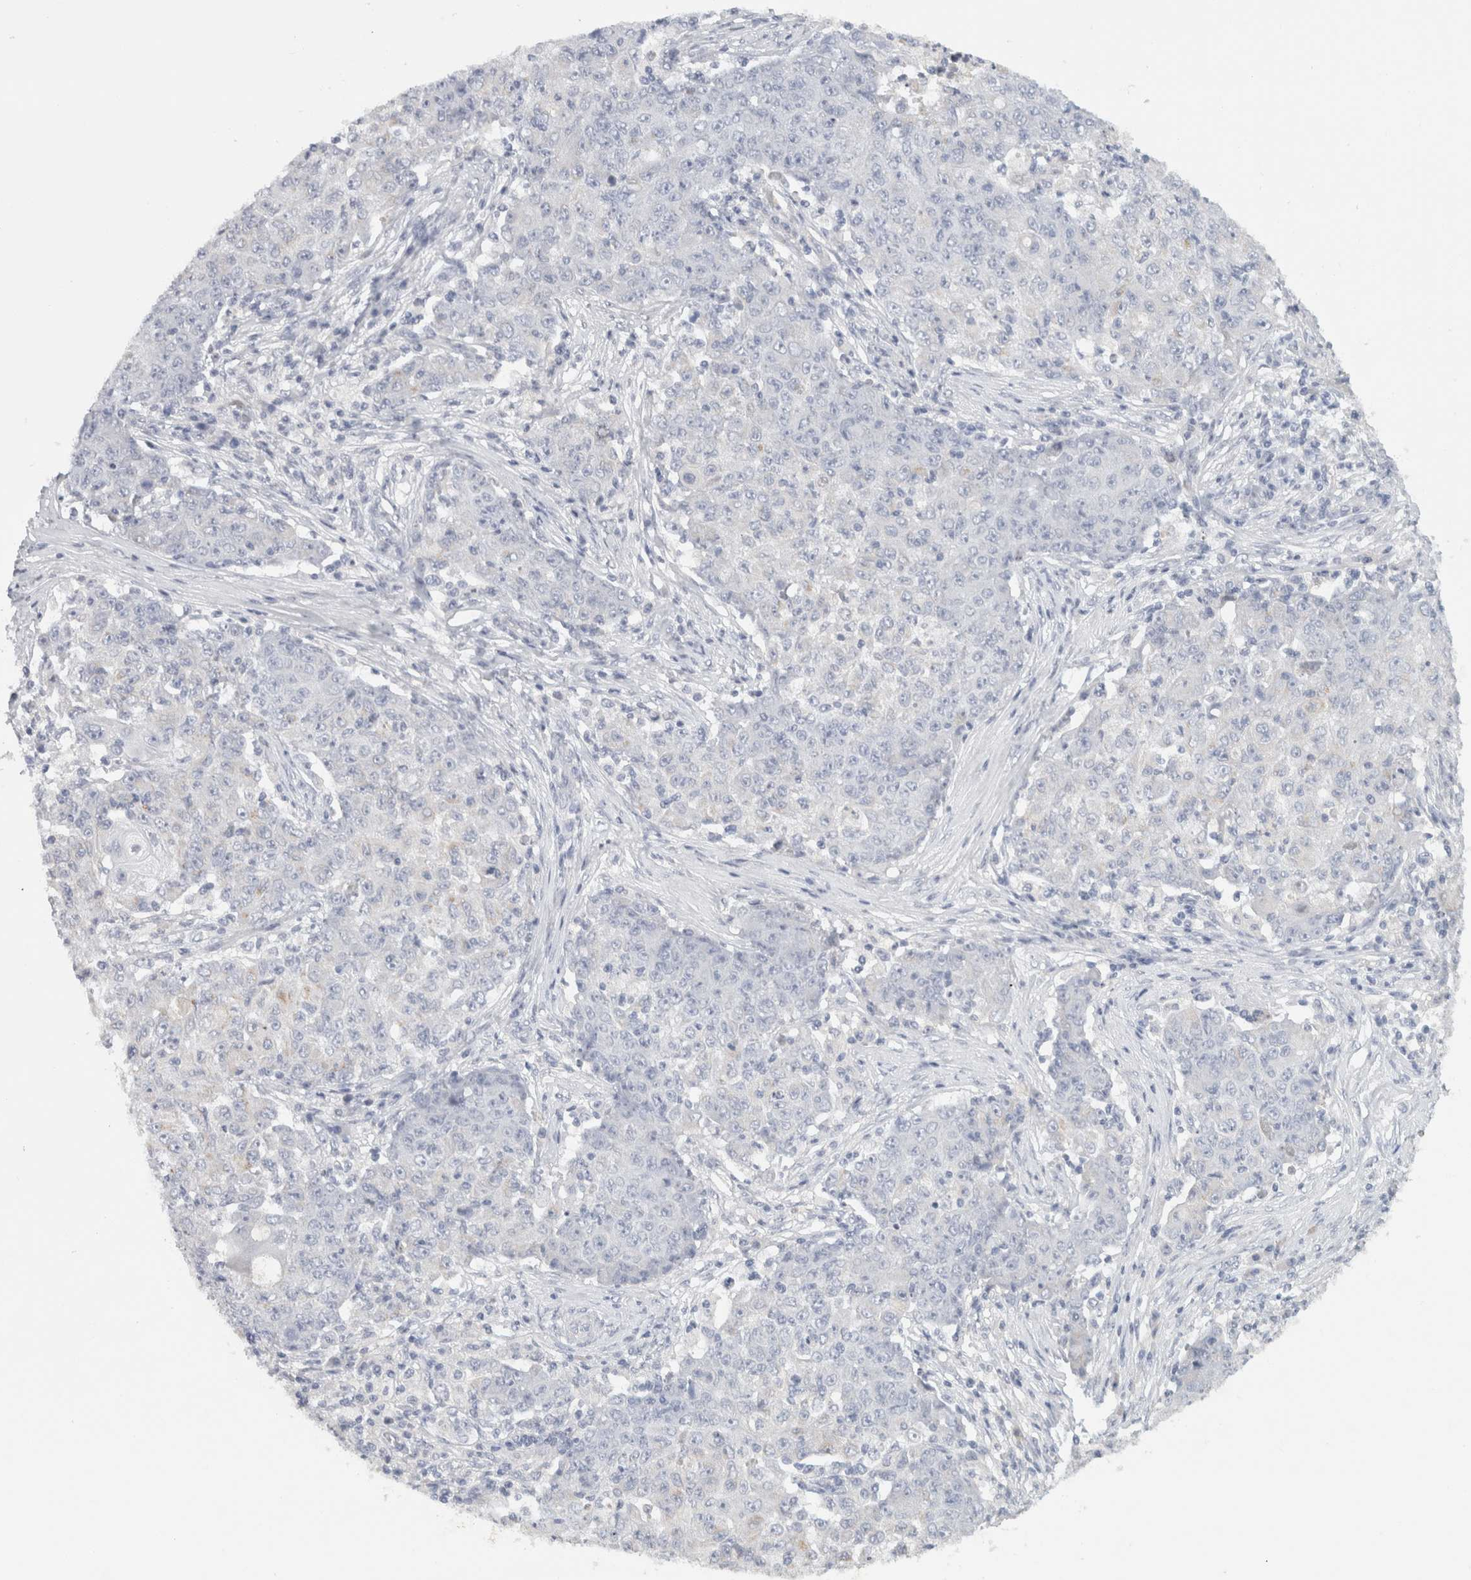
{"staining": {"intensity": "negative", "quantity": "none", "location": "none"}, "tissue": "ovarian cancer", "cell_type": "Tumor cells", "image_type": "cancer", "snomed": [{"axis": "morphology", "description": "Carcinoma, endometroid"}, {"axis": "topography", "description": "Ovary"}], "caption": "High magnification brightfield microscopy of ovarian endometroid carcinoma stained with DAB (brown) and counterstained with hematoxylin (blue): tumor cells show no significant expression.", "gene": "STK31", "patient": {"sex": "female", "age": 42}}